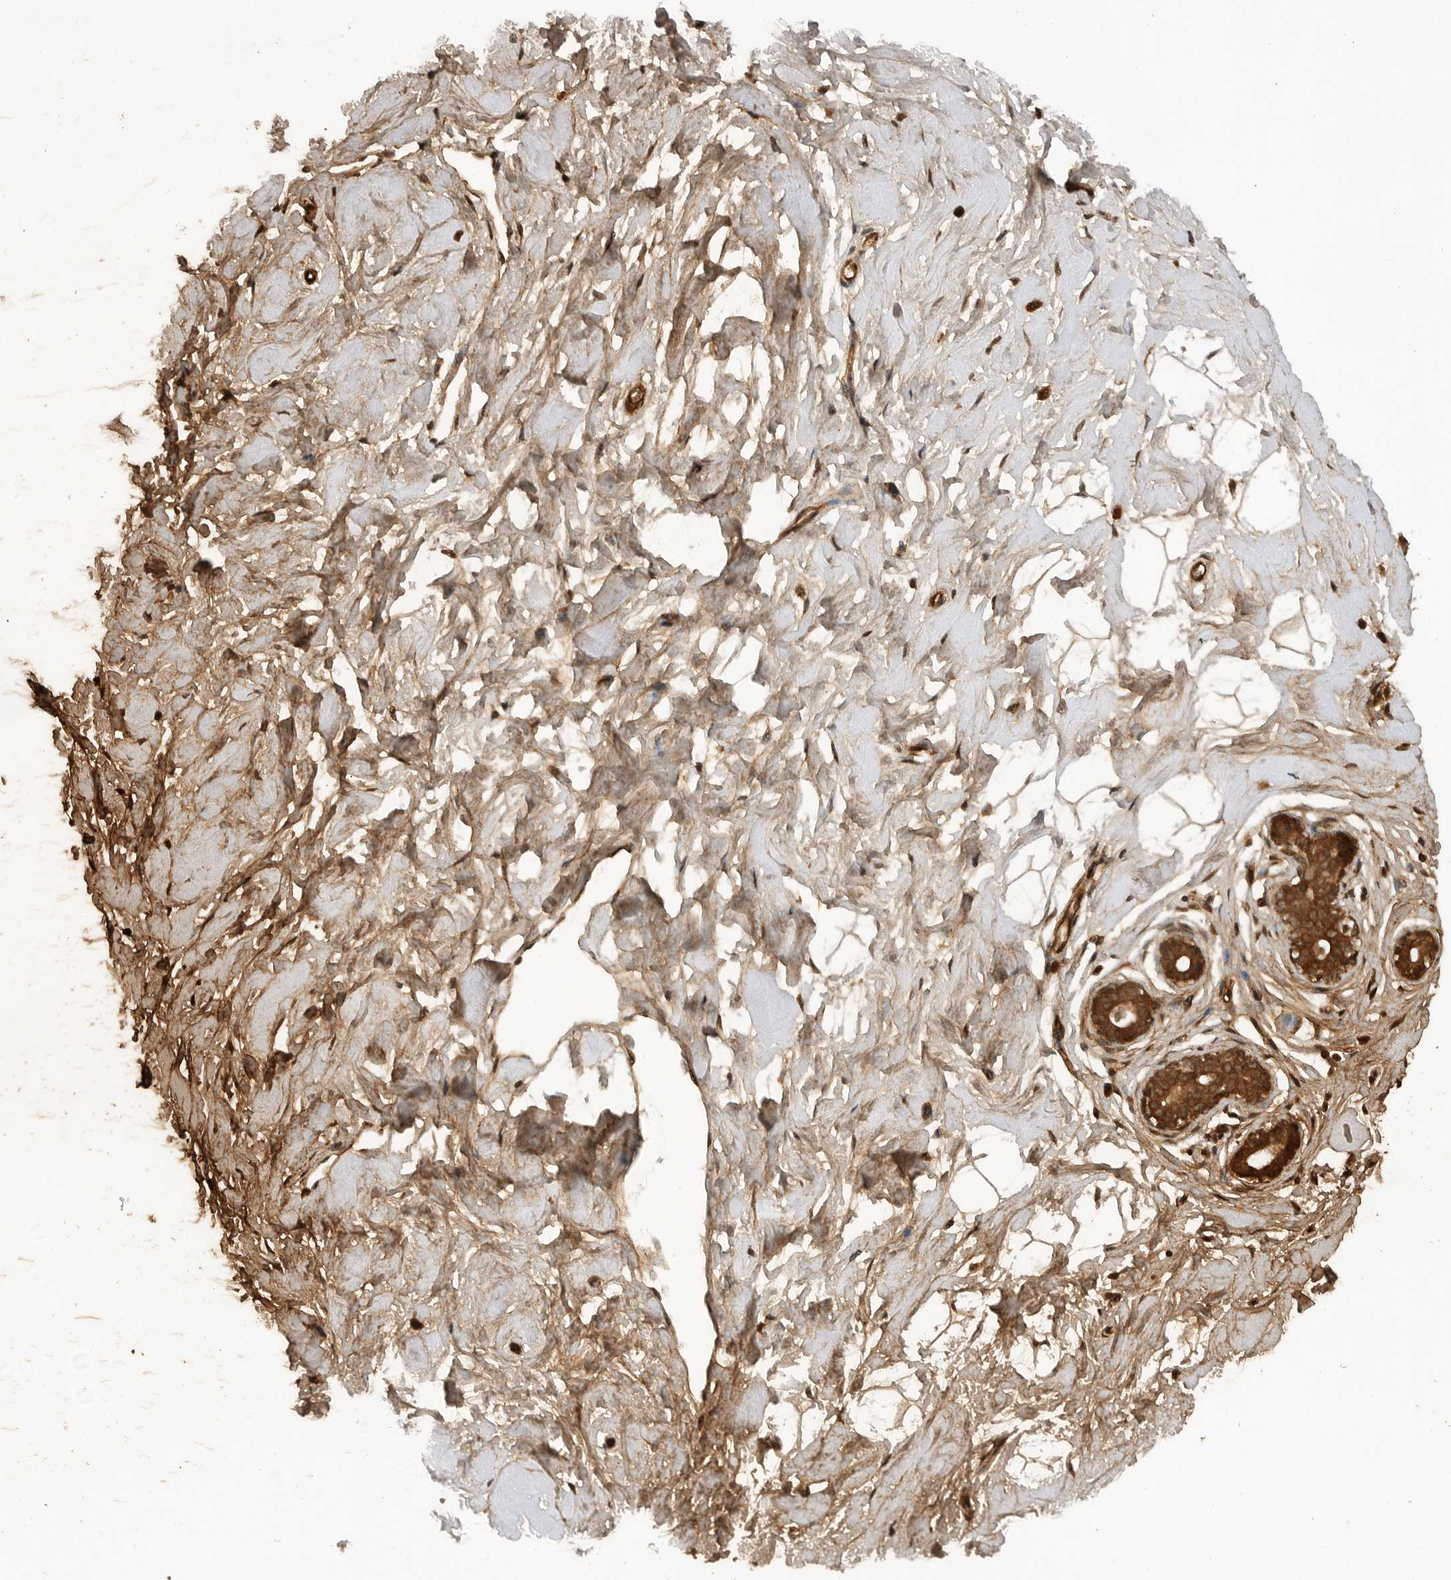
{"staining": {"intensity": "moderate", "quantity": "25%-75%", "location": "nuclear"}, "tissue": "breast", "cell_type": "Adipocytes", "image_type": "normal", "snomed": [{"axis": "morphology", "description": "Normal tissue, NOS"}, {"axis": "morphology", "description": "Adenoma, NOS"}, {"axis": "topography", "description": "Breast"}], "caption": "DAB immunohistochemical staining of unremarkable human breast shows moderate nuclear protein positivity in about 25%-75% of adipocytes.", "gene": "PRDX4", "patient": {"sex": "female", "age": 23}}